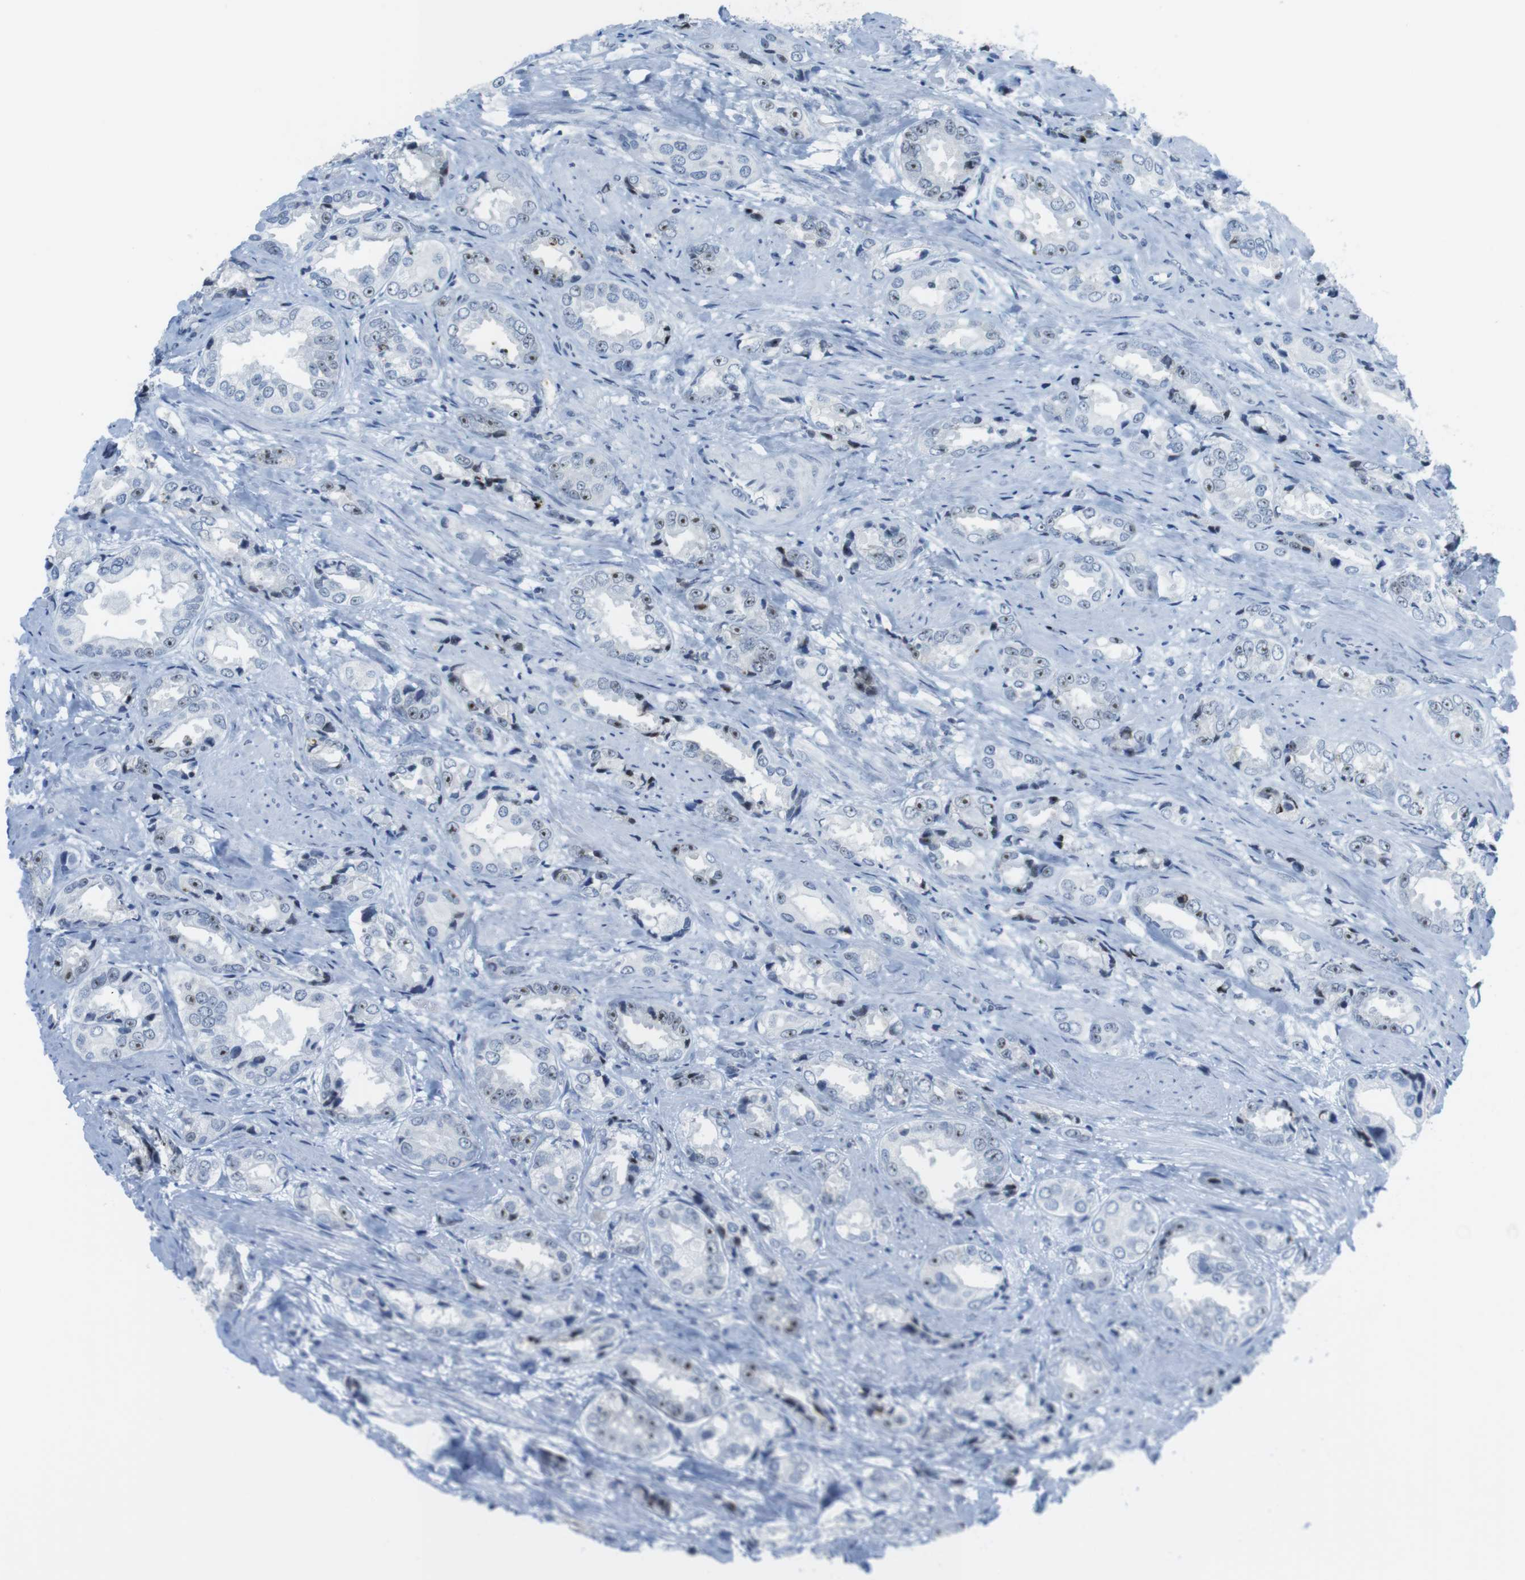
{"staining": {"intensity": "moderate", "quantity": "25%-75%", "location": "nuclear"}, "tissue": "prostate cancer", "cell_type": "Tumor cells", "image_type": "cancer", "snomed": [{"axis": "morphology", "description": "Adenocarcinoma, High grade"}, {"axis": "topography", "description": "Prostate"}], "caption": "DAB immunohistochemical staining of prostate cancer reveals moderate nuclear protein positivity in approximately 25%-75% of tumor cells.", "gene": "NIFK", "patient": {"sex": "male", "age": 61}}